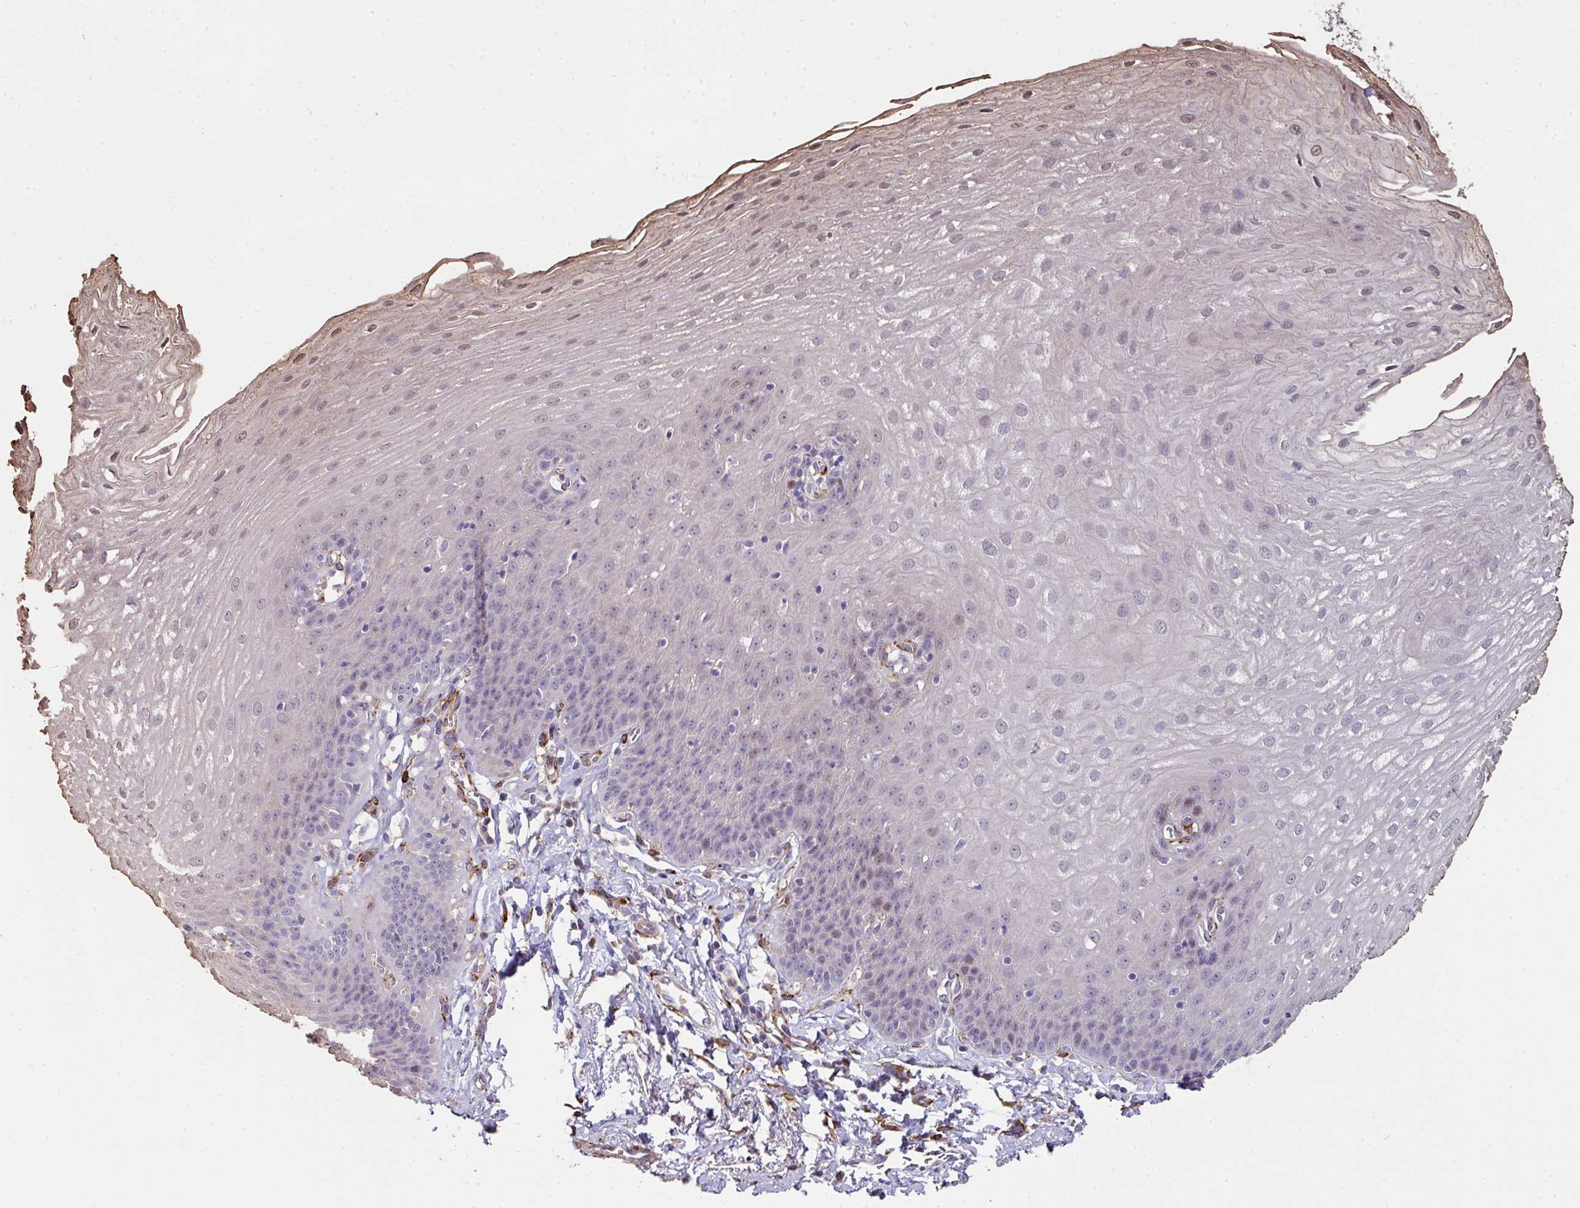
{"staining": {"intensity": "moderate", "quantity": "<25%", "location": "nuclear"}, "tissue": "esophagus", "cell_type": "Squamous epithelial cells", "image_type": "normal", "snomed": [{"axis": "morphology", "description": "Normal tissue, NOS"}, {"axis": "topography", "description": "Esophagus"}], "caption": "High-magnification brightfield microscopy of unremarkable esophagus stained with DAB (3,3'-diaminobenzidine) (brown) and counterstained with hematoxylin (blue). squamous epithelial cells exhibit moderate nuclear positivity is seen in about<25% of cells.", "gene": "BEND5", "patient": {"sex": "female", "age": 81}}